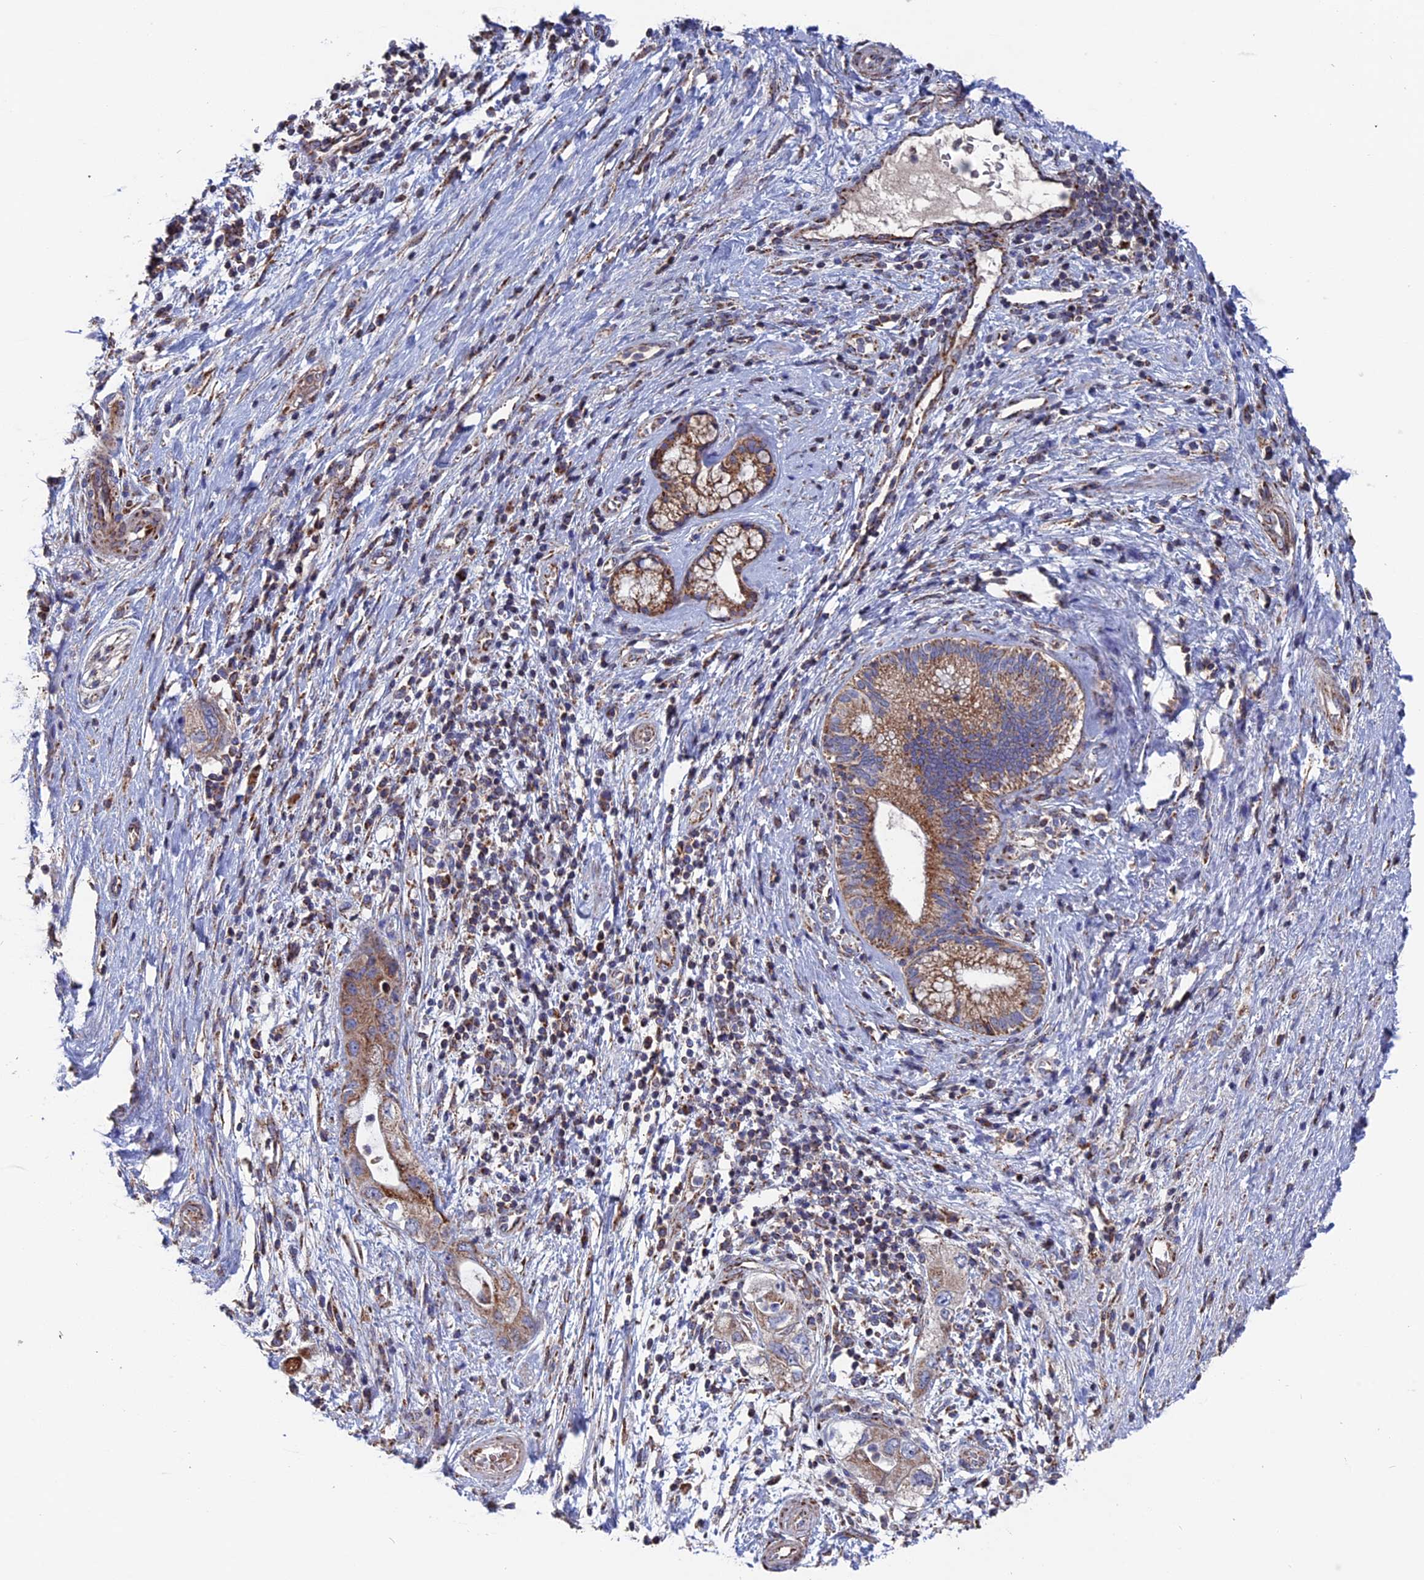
{"staining": {"intensity": "moderate", "quantity": "25%-75%", "location": "cytoplasmic/membranous"}, "tissue": "pancreatic cancer", "cell_type": "Tumor cells", "image_type": "cancer", "snomed": [{"axis": "morphology", "description": "Adenocarcinoma, NOS"}, {"axis": "topography", "description": "Pancreas"}], "caption": "IHC photomicrograph of pancreatic cancer stained for a protein (brown), which reveals medium levels of moderate cytoplasmic/membranous staining in approximately 25%-75% of tumor cells.", "gene": "TGFA", "patient": {"sex": "female", "age": 73}}